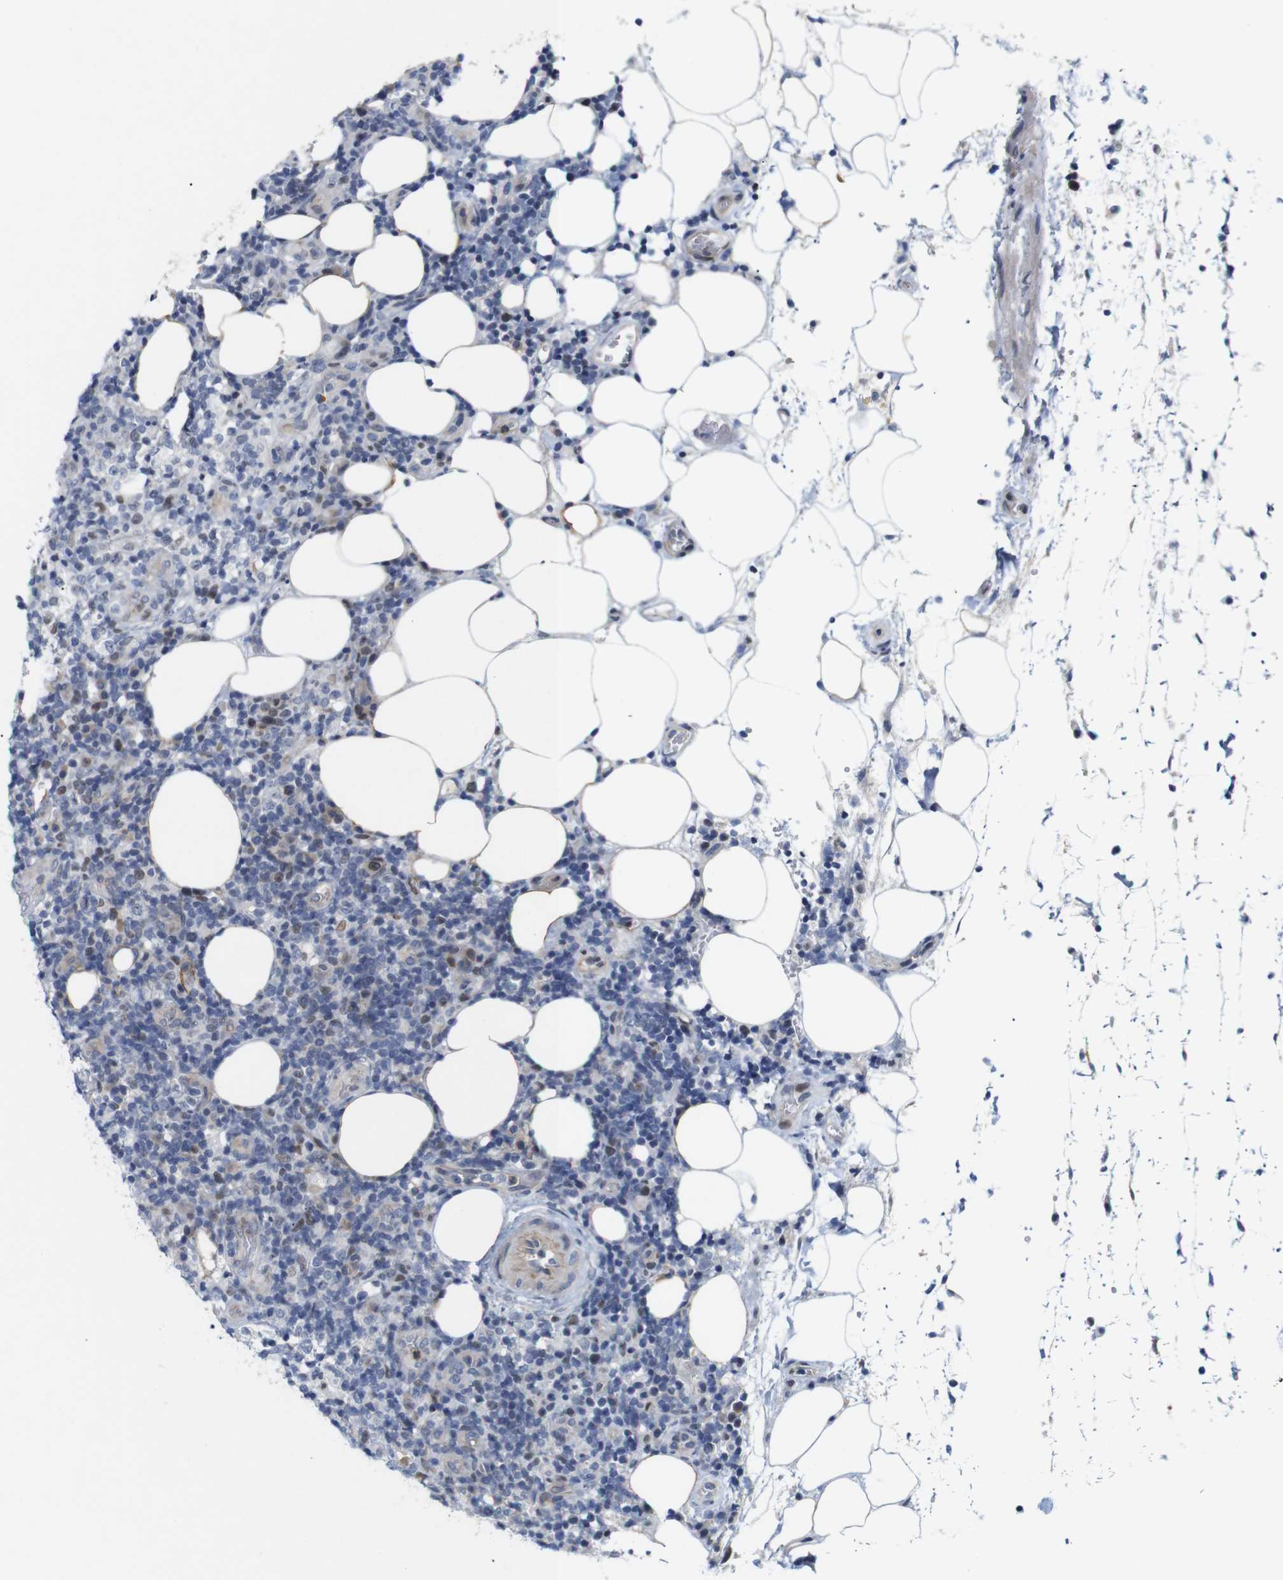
{"staining": {"intensity": "weak", "quantity": "25%-75%", "location": "nuclear"}, "tissue": "lymphoma", "cell_type": "Tumor cells", "image_type": "cancer", "snomed": [{"axis": "morphology", "description": "Malignant lymphoma, non-Hodgkin's type, High grade"}, {"axis": "topography", "description": "Lymph node"}], "caption": "Weak nuclear positivity for a protein is present in approximately 25%-75% of tumor cells of lymphoma using immunohistochemistry (IHC).", "gene": "CYB561", "patient": {"sex": "female", "age": 76}}